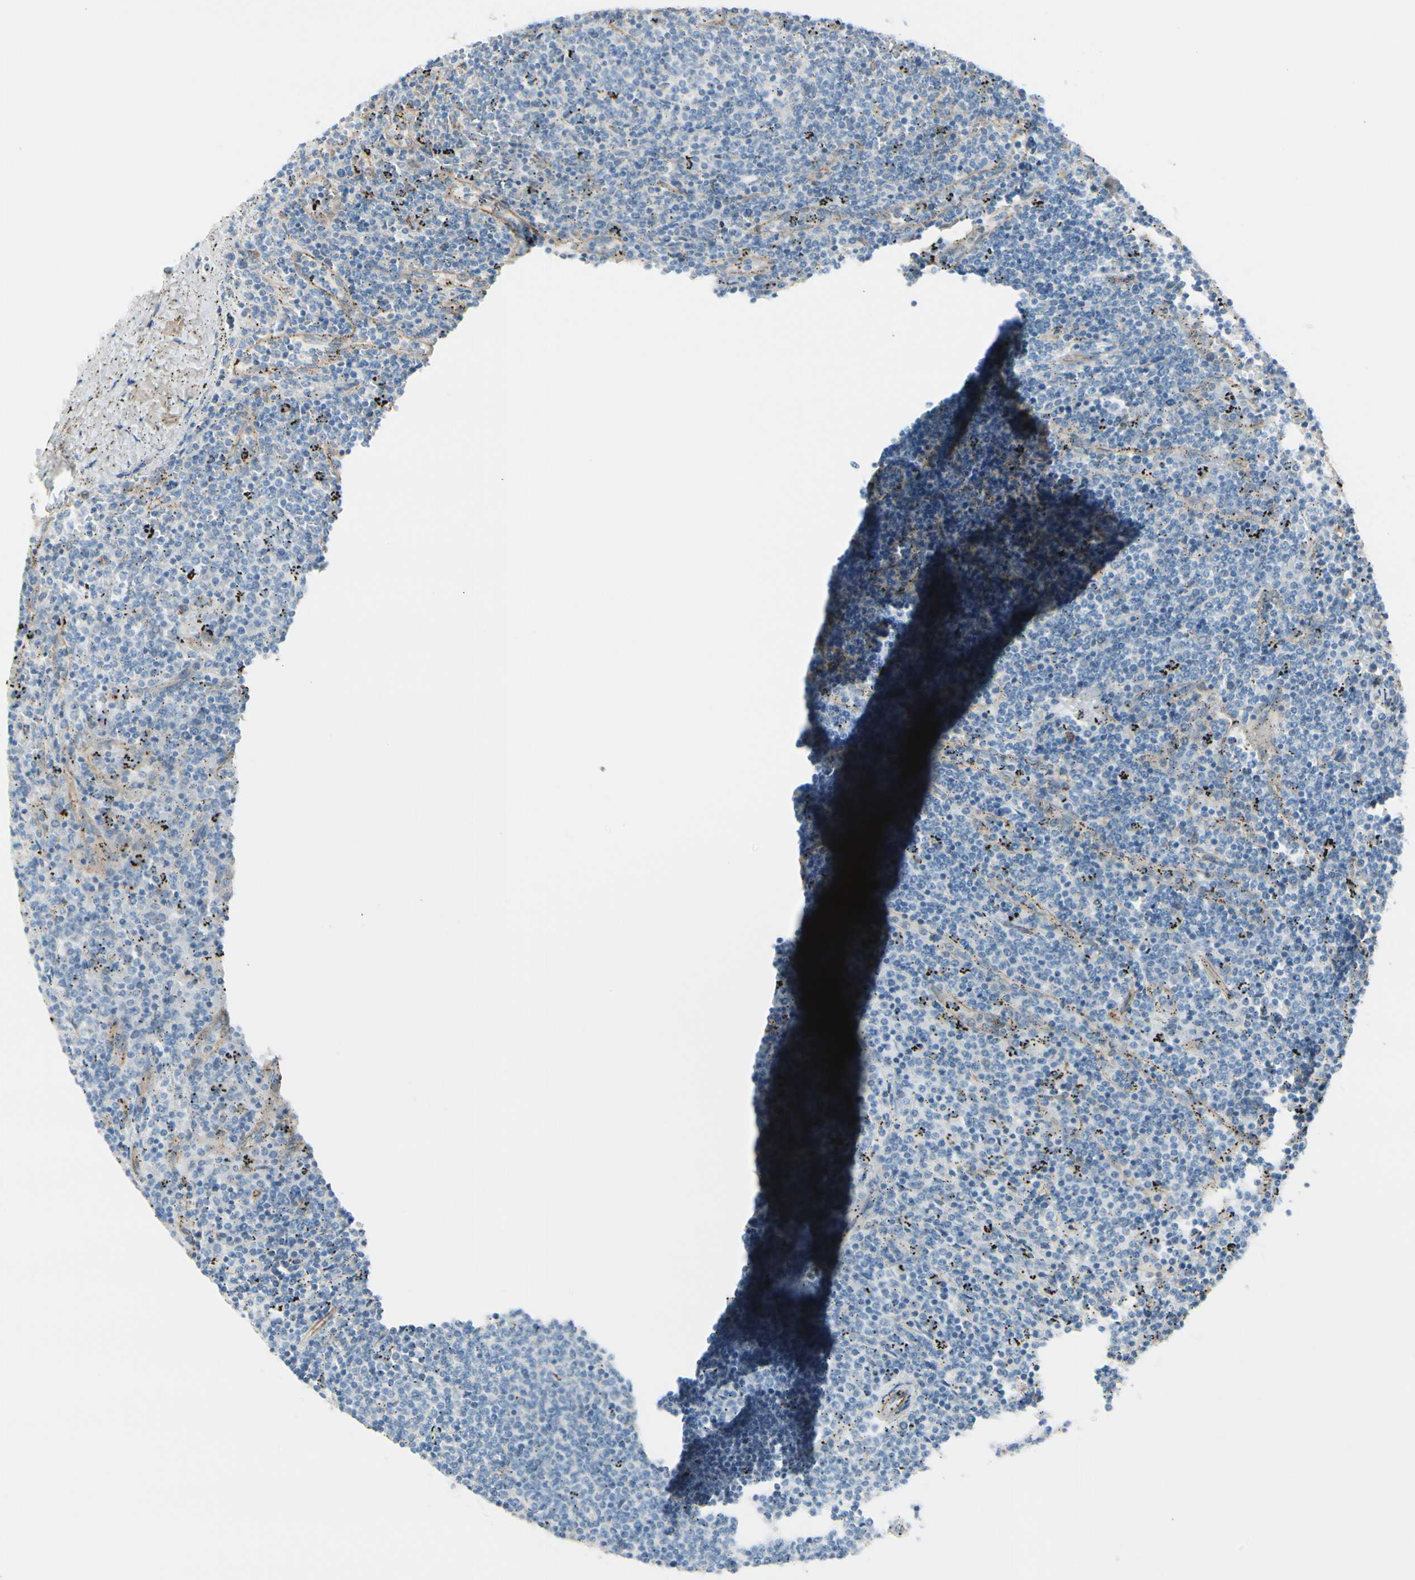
{"staining": {"intensity": "negative", "quantity": "none", "location": "none"}, "tissue": "lymphoma", "cell_type": "Tumor cells", "image_type": "cancer", "snomed": [{"axis": "morphology", "description": "Malignant lymphoma, non-Hodgkin's type, Low grade"}, {"axis": "topography", "description": "Spleen"}], "caption": "High magnification brightfield microscopy of lymphoma stained with DAB (brown) and counterstained with hematoxylin (blue): tumor cells show no significant expression.", "gene": "TJP1", "patient": {"sex": "female", "age": 50}}